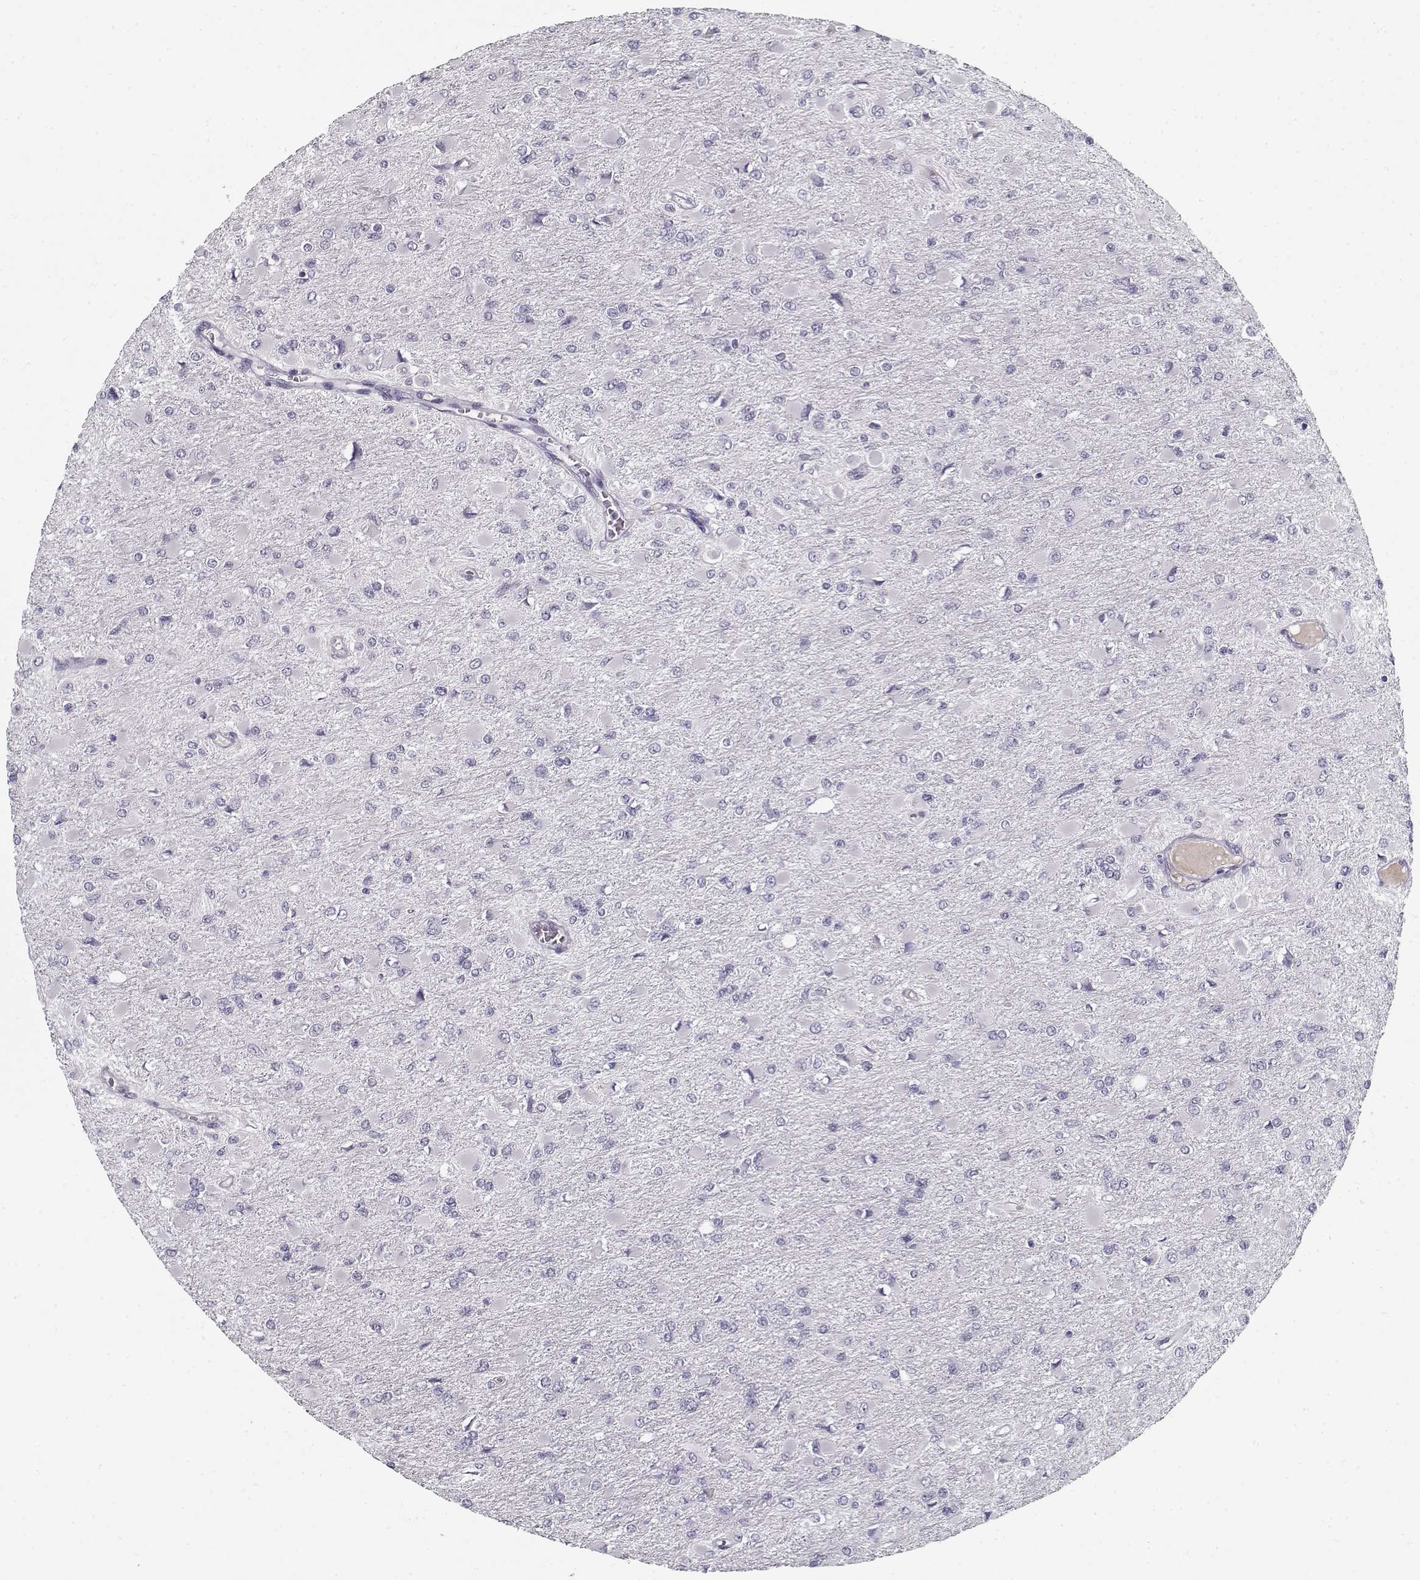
{"staining": {"intensity": "negative", "quantity": "none", "location": "none"}, "tissue": "glioma", "cell_type": "Tumor cells", "image_type": "cancer", "snomed": [{"axis": "morphology", "description": "Glioma, malignant, High grade"}, {"axis": "topography", "description": "Cerebral cortex"}], "caption": "Immunohistochemistry (IHC) micrograph of malignant high-grade glioma stained for a protein (brown), which displays no staining in tumor cells.", "gene": "SPACA9", "patient": {"sex": "female", "age": 36}}